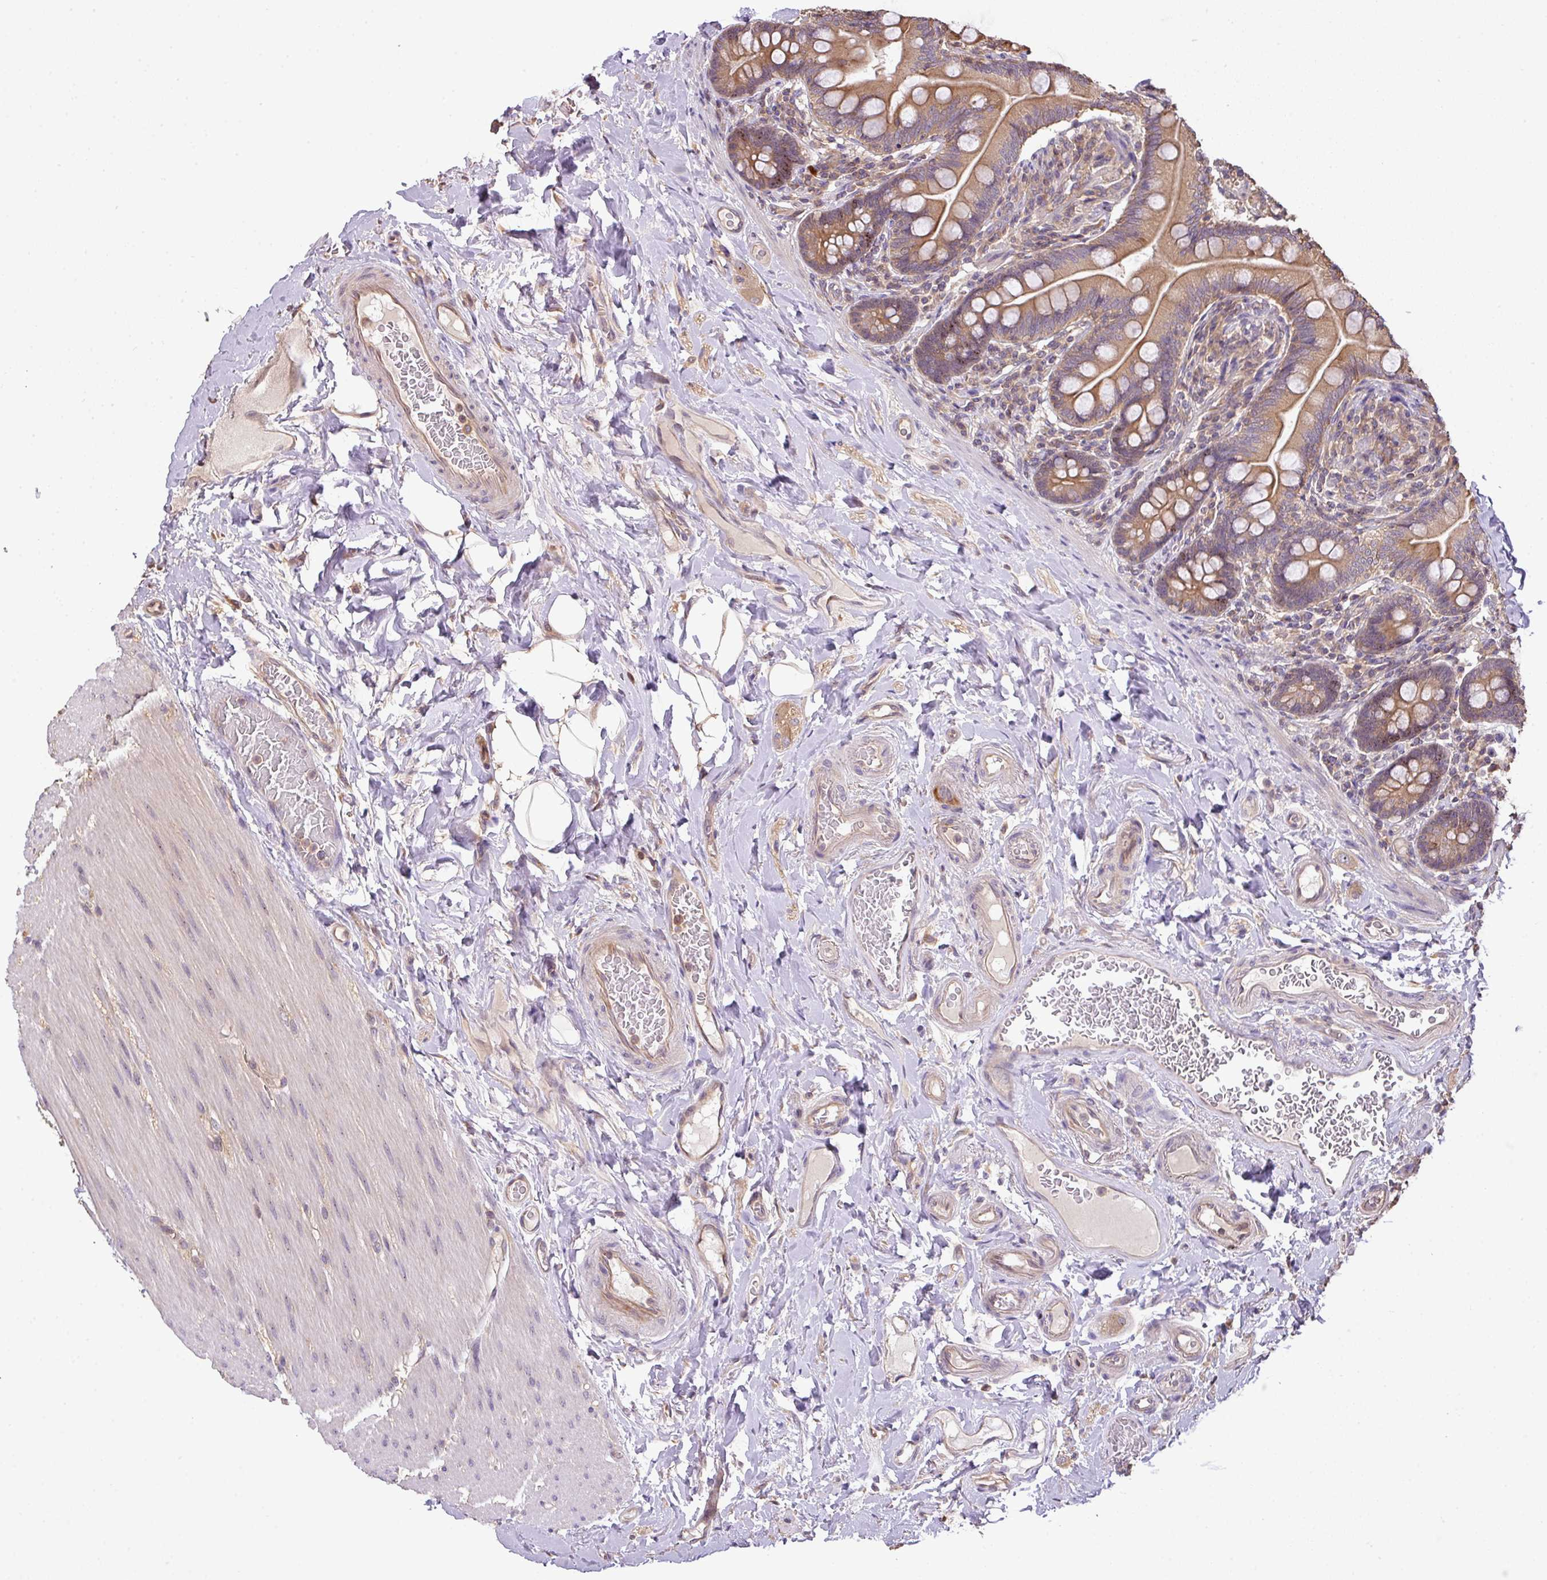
{"staining": {"intensity": "moderate", "quantity": ">75%", "location": "cytoplasmic/membranous"}, "tissue": "small intestine", "cell_type": "Glandular cells", "image_type": "normal", "snomed": [{"axis": "morphology", "description": "Normal tissue, NOS"}, {"axis": "topography", "description": "Small intestine"}], "caption": "This photomicrograph exhibits immunohistochemistry (IHC) staining of benign human small intestine, with medium moderate cytoplasmic/membranous staining in approximately >75% of glandular cells.", "gene": "VENTX", "patient": {"sex": "female", "age": 64}}